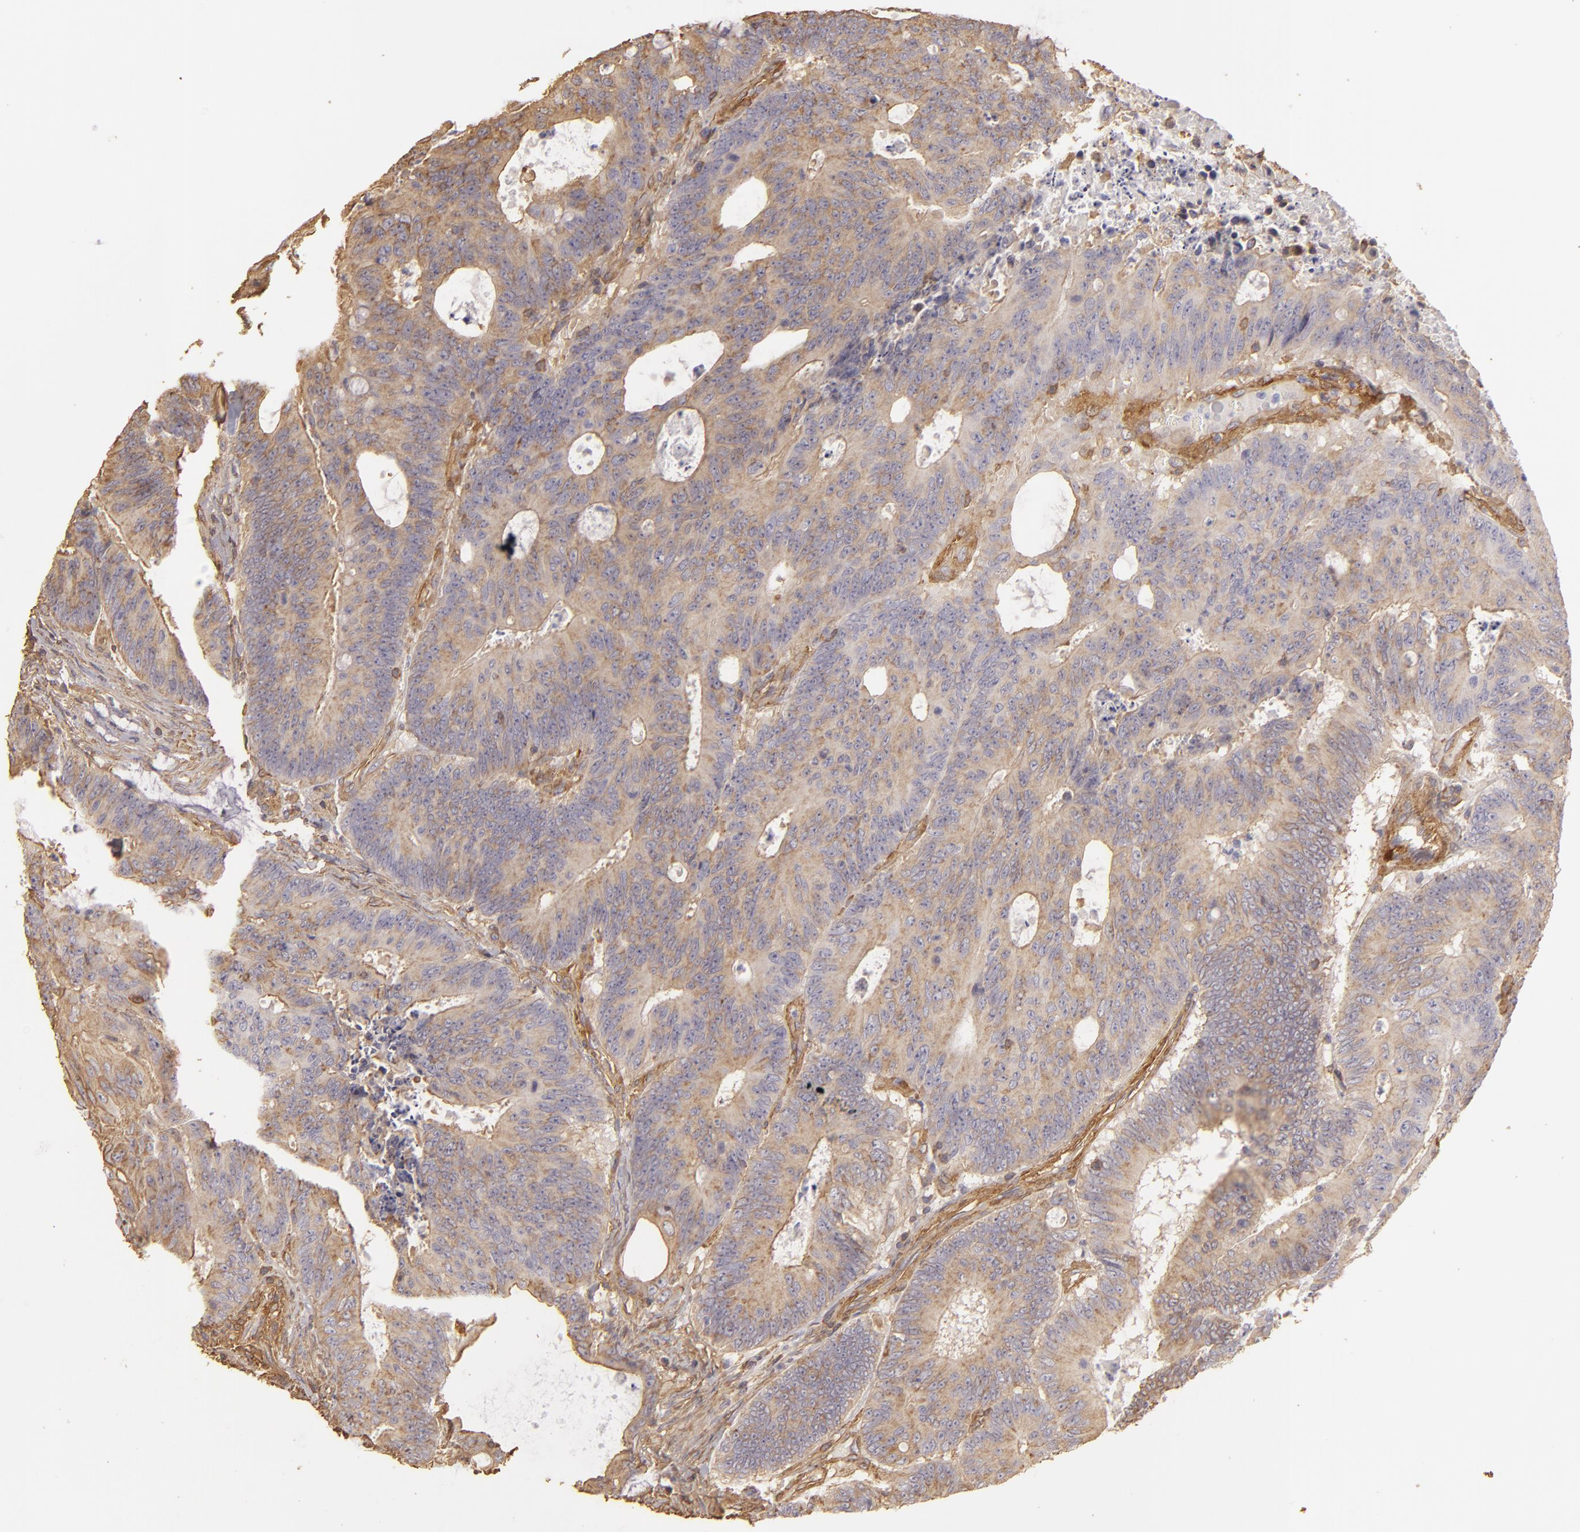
{"staining": {"intensity": "weak", "quantity": ">75%", "location": "cytoplasmic/membranous"}, "tissue": "colorectal cancer", "cell_type": "Tumor cells", "image_type": "cancer", "snomed": [{"axis": "morphology", "description": "Adenocarcinoma, NOS"}, {"axis": "topography", "description": "Colon"}], "caption": "Adenocarcinoma (colorectal) tissue shows weak cytoplasmic/membranous expression in about >75% of tumor cells", "gene": "HSPB6", "patient": {"sex": "male", "age": 65}}